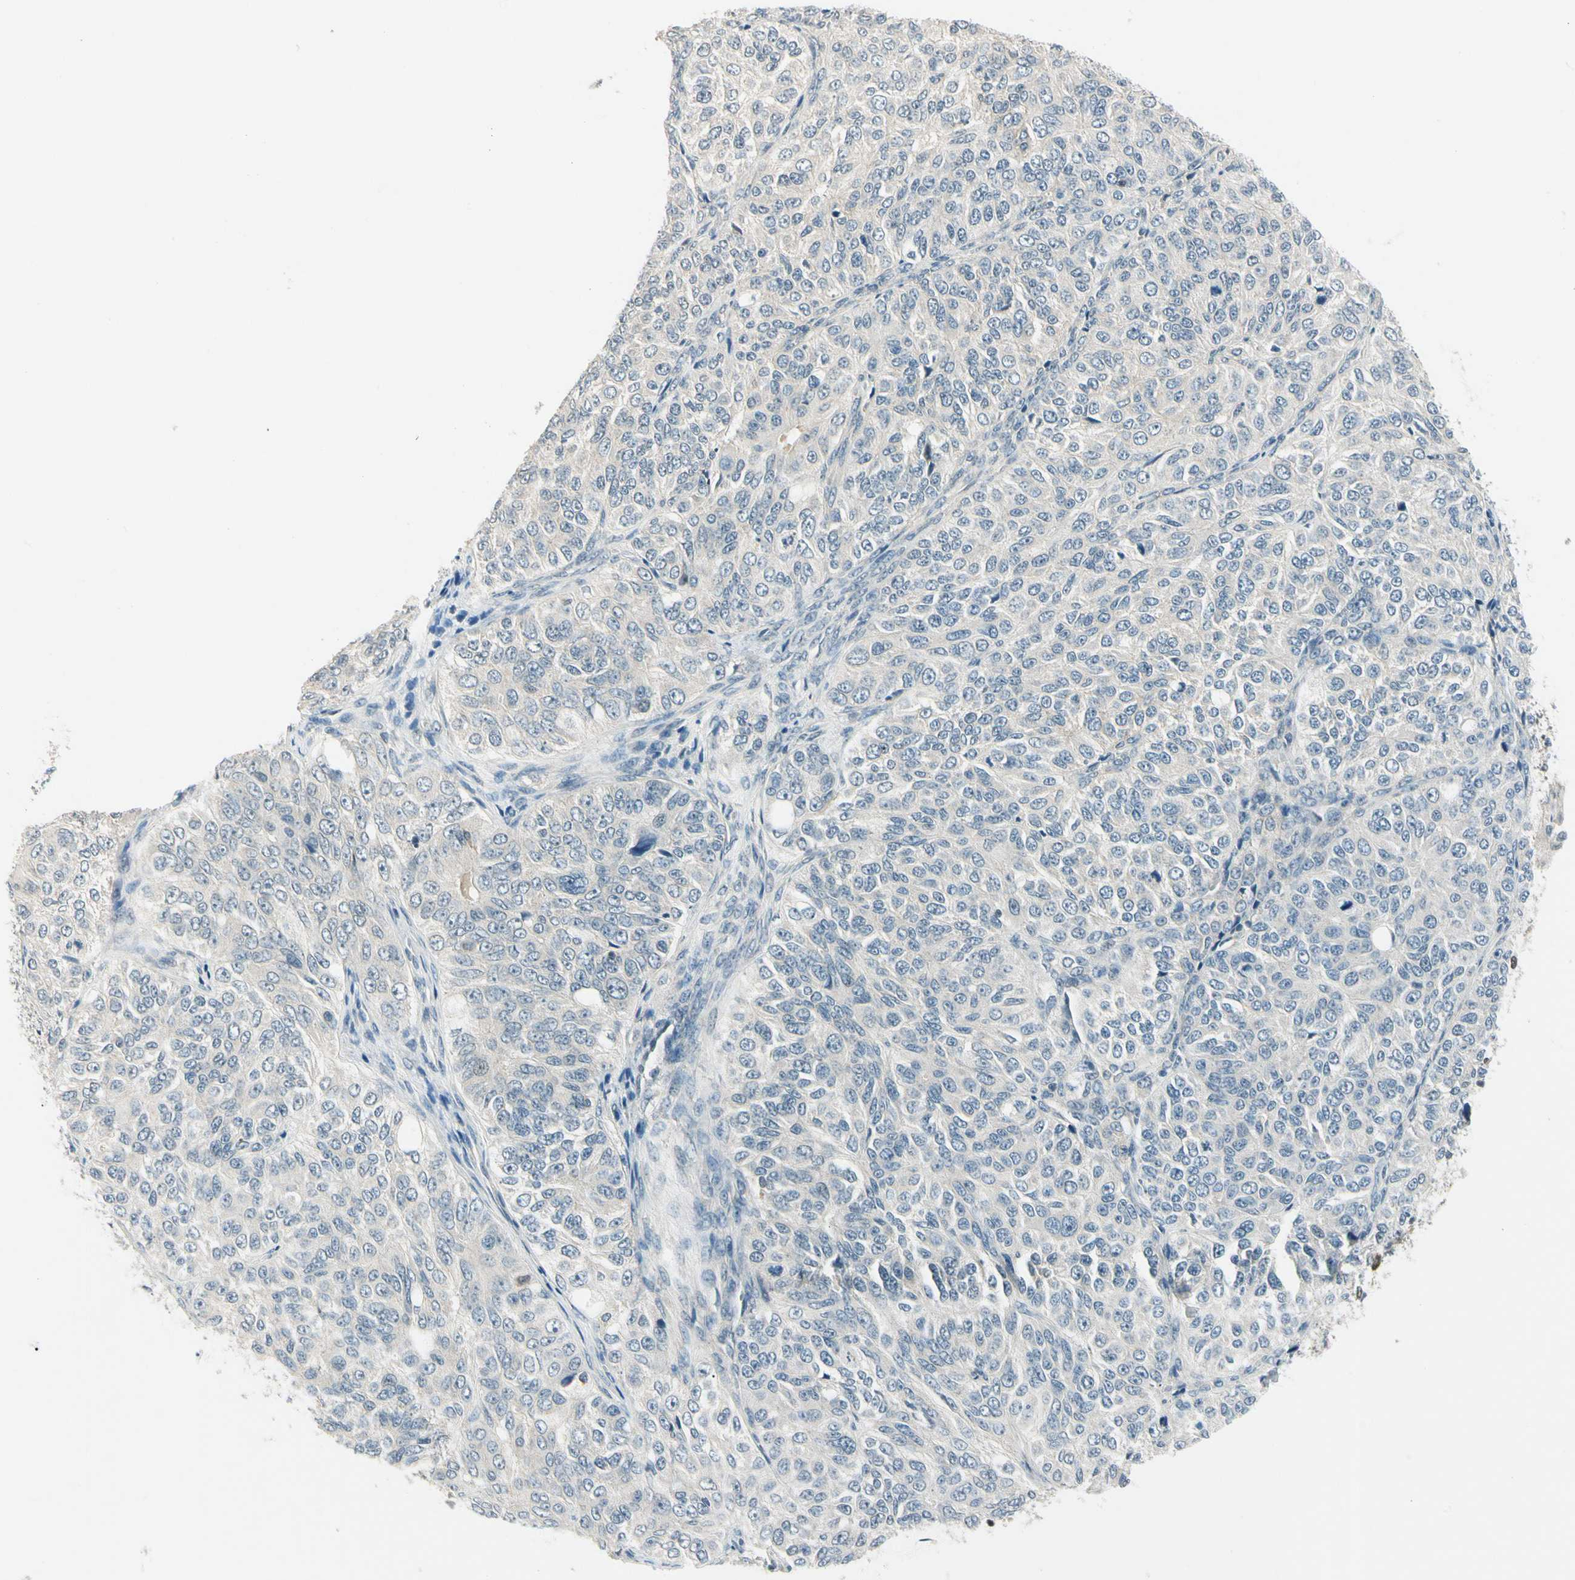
{"staining": {"intensity": "negative", "quantity": "none", "location": "none"}, "tissue": "ovarian cancer", "cell_type": "Tumor cells", "image_type": "cancer", "snomed": [{"axis": "morphology", "description": "Carcinoma, endometroid"}, {"axis": "topography", "description": "Ovary"}], "caption": "Immunohistochemistry (IHC) of human ovarian cancer (endometroid carcinoma) displays no positivity in tumor cells. (DAB IHC with hematoxylin counter stain).", "gene": "ZSCAN12", "patient": {"sex": "female", "age": 51}}